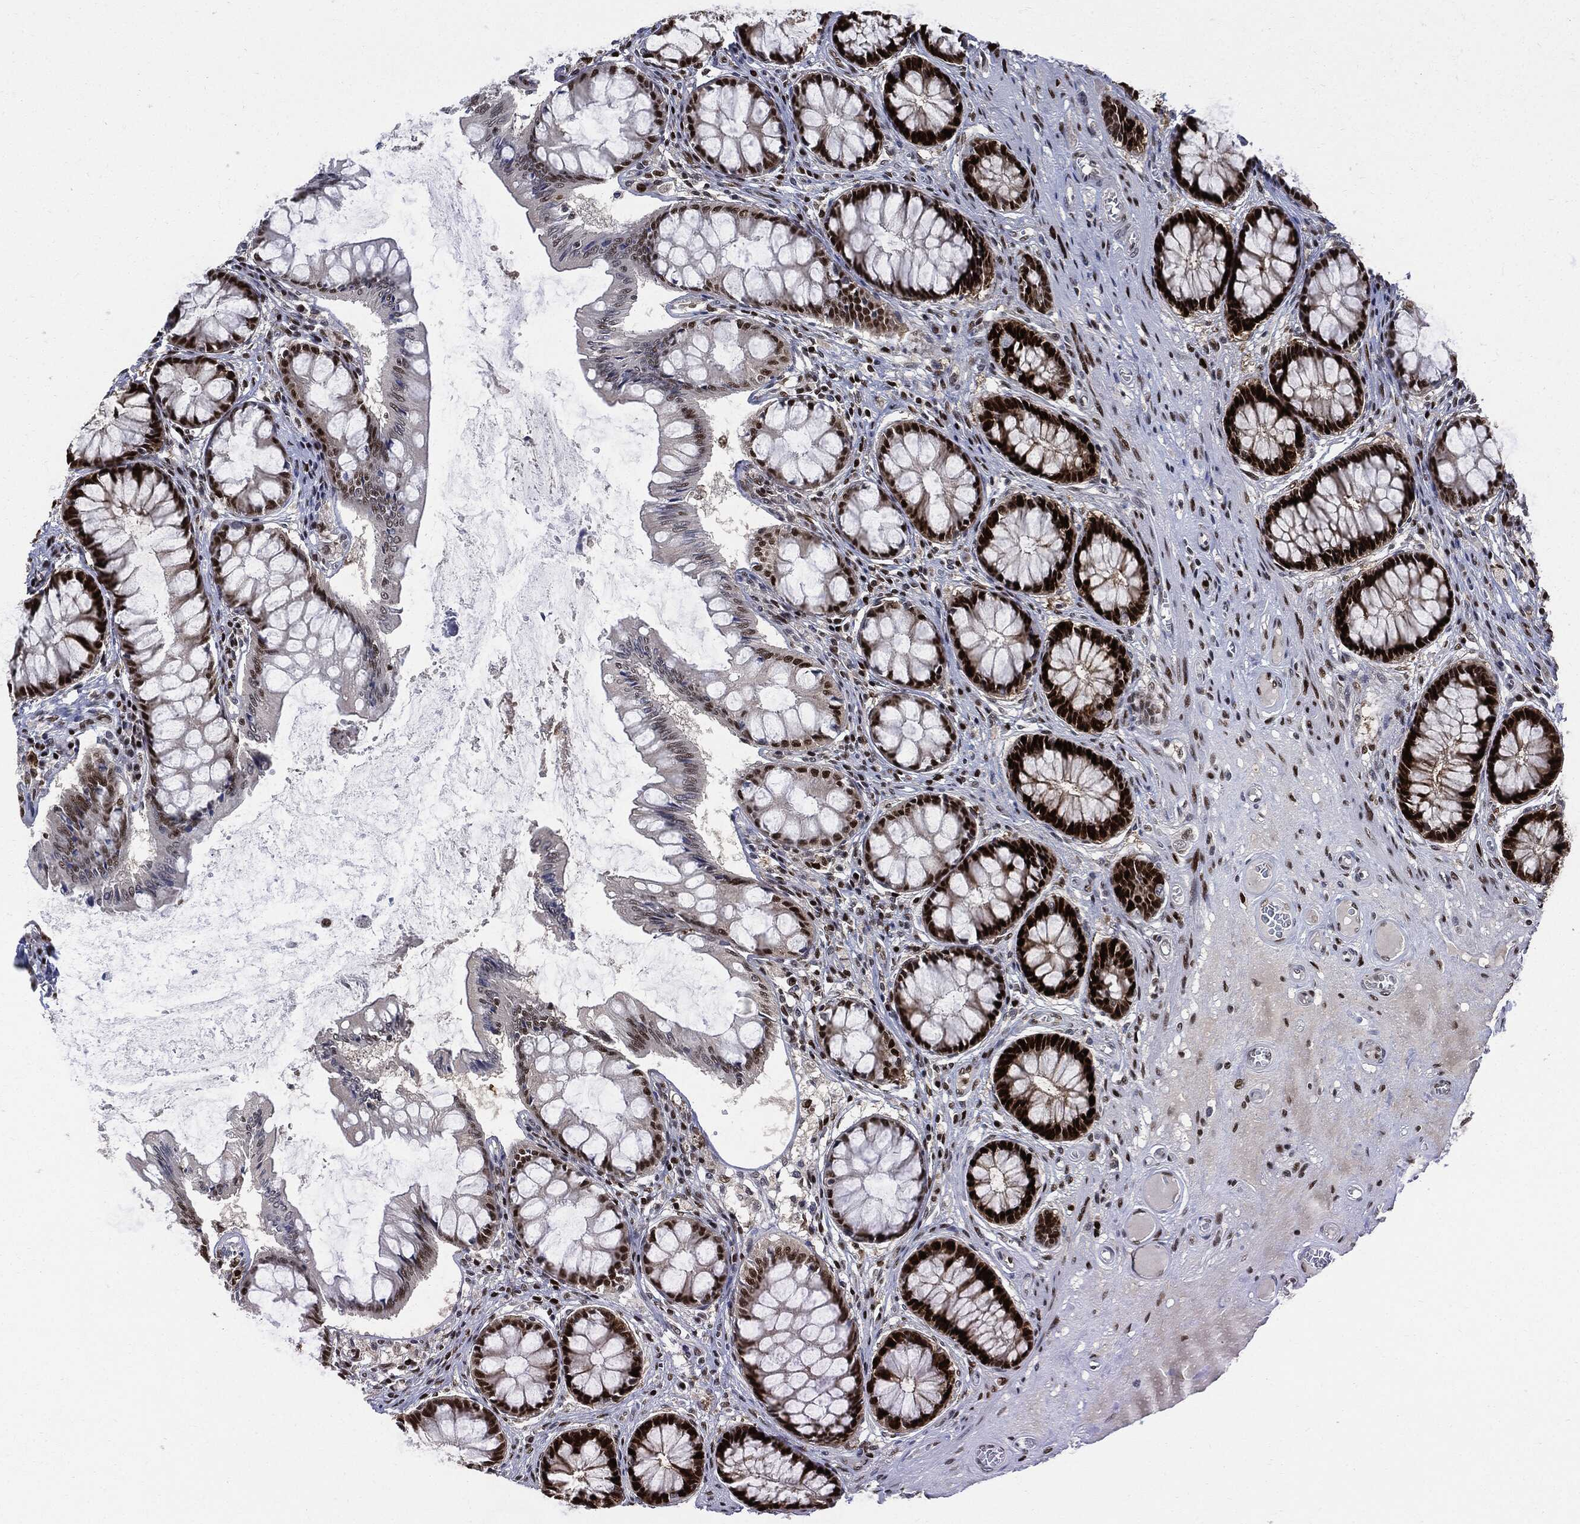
{"staining": {"intensity": "strong", "quantity": "<25%", "location": "nuclear"}, "tissue": "colon", "cell_type": "Endothelial cells", "image_type": "normal", "snomed": [{"axis": "morphology", "description": "Normal tissue, NOS"}, {"axis": "topography", "description": "Colon"}], "caption": "A high-resolution histopathology image shows immunohistochemistry (IHC) staining of normal colon, which displays strong nuclear staining in about <25% of endothelial cells.", "gene": "PCNA", "patient": {"sex": "female", "age": 65}}